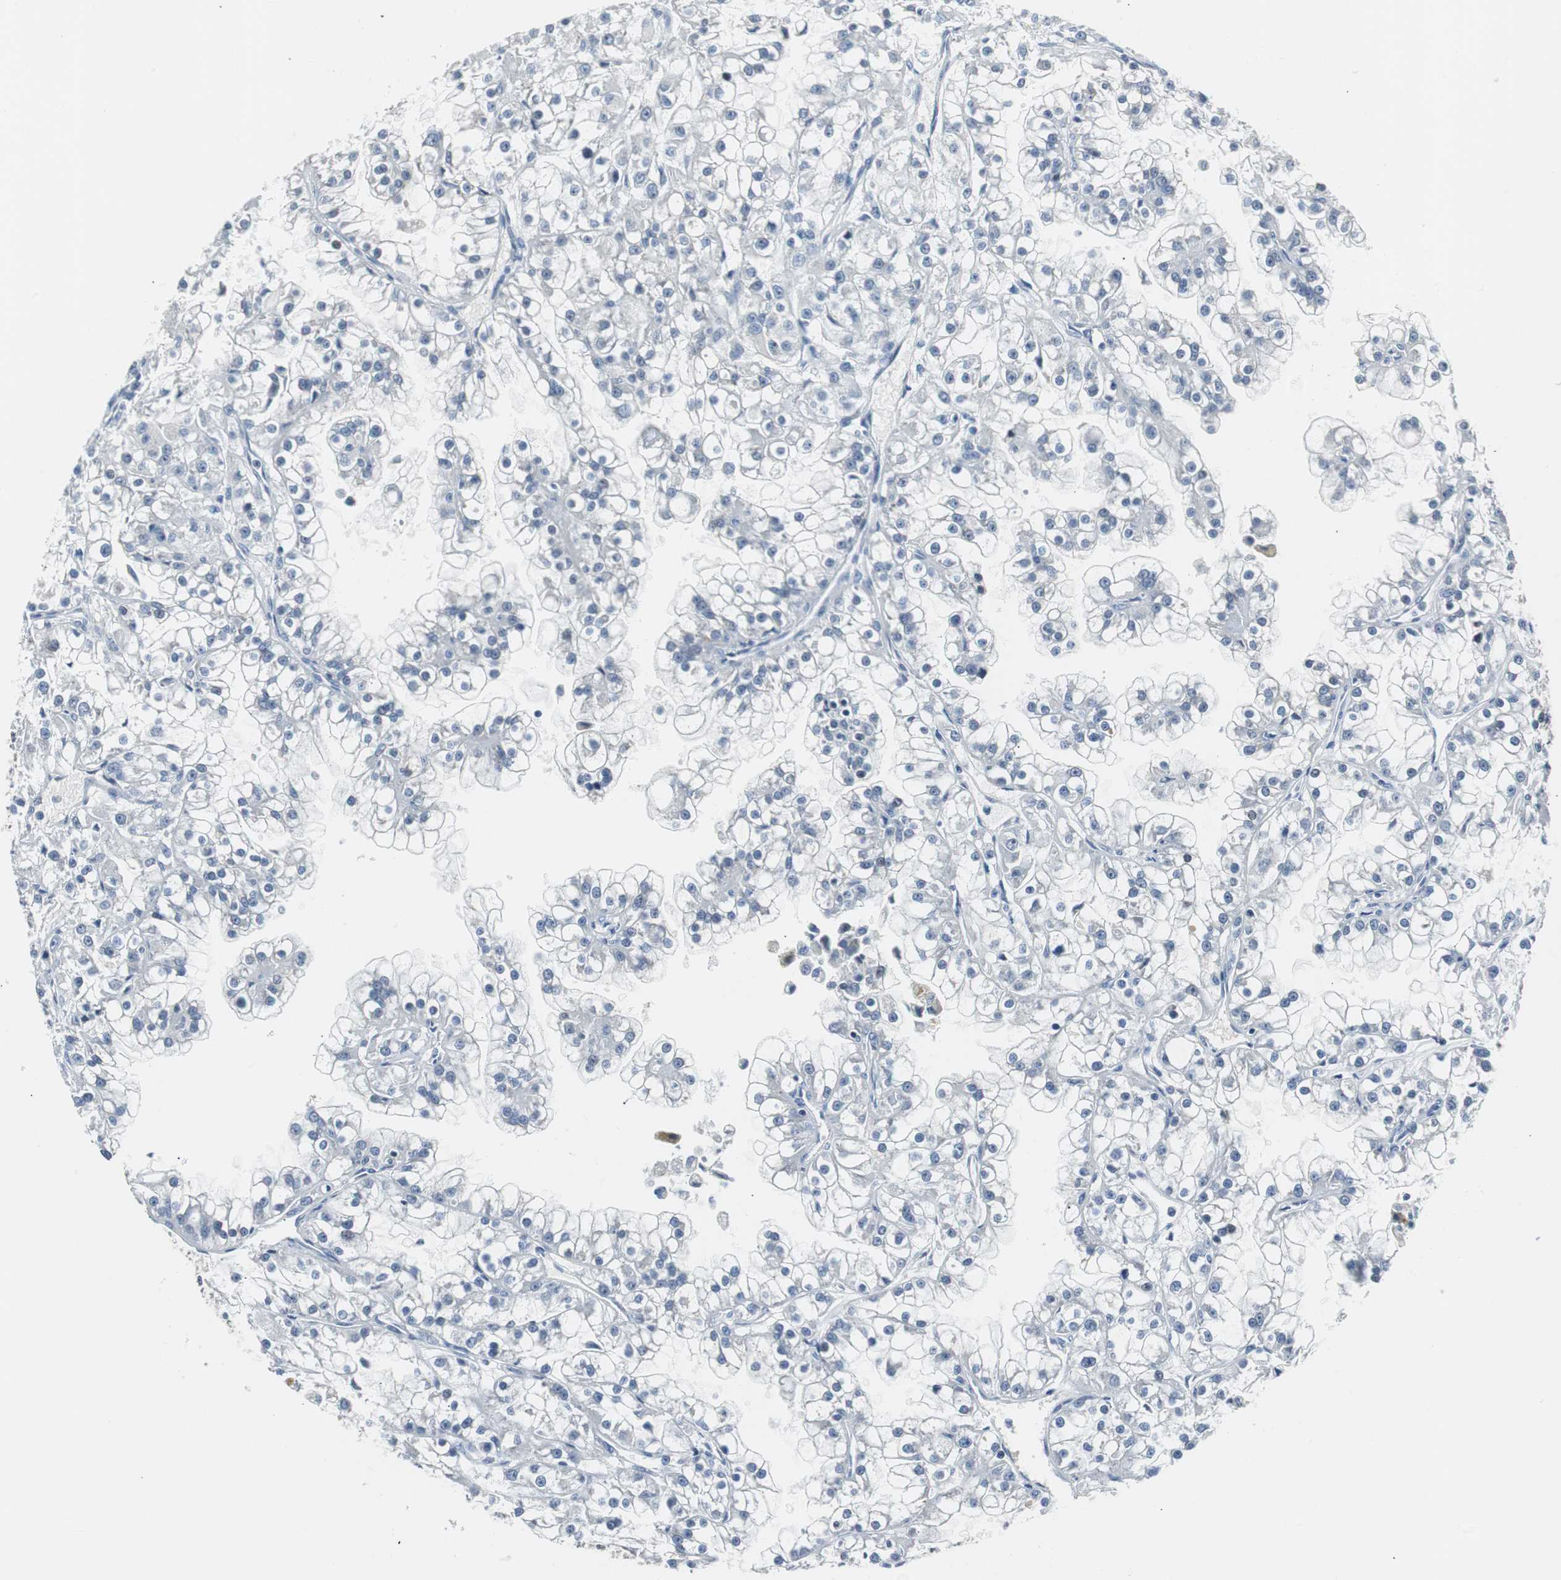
{"staining": {"intensity": "negative", "quantity": "none", "location": "none"}, "tissue": "renal cancer", "cell_type": "Tumor cells", "image_type": "cancer", "snomed": [{"axis": "morphology", "description": "Adenocarcinoma, NOS"}, {"axis": "topography", "description": "Kidney"}], "caption": "There is no significant staining in tumor cells of adenocarcinoma (renal).", "gene": "SOX30", "patient": {"sex": "female", "age": 52}}